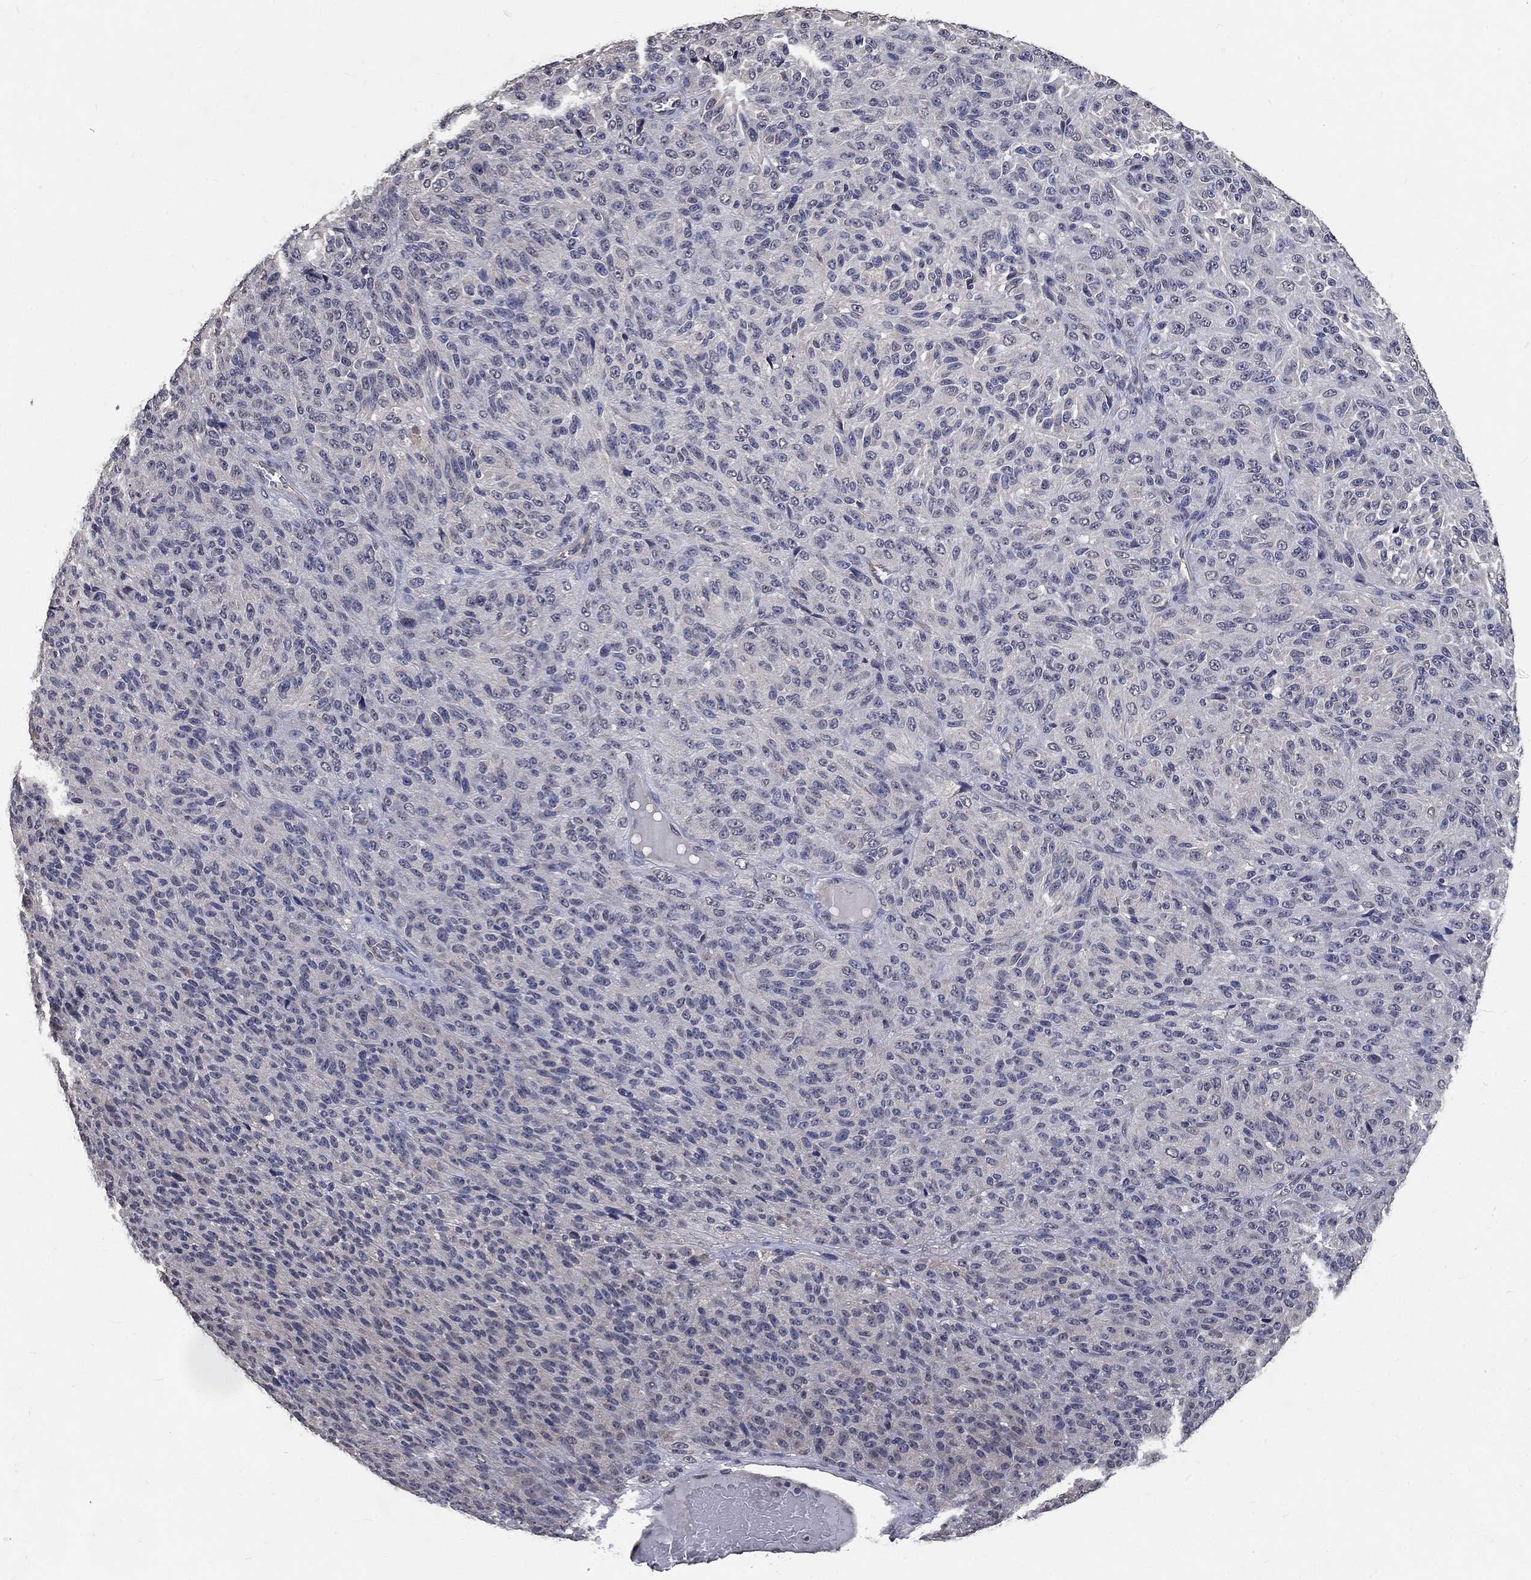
{"staining": {"intensity": "negative", "quantity": "none", "location": "none"}, "tissue": "melanoma", "cell_type": "Tumor cells", "image_type": "cancer", "snomed": [{"axis": "morphology", "description": "Malignant melanoma, Metastatic site"}, {"axis": "topography", "description": "Brain"}], "caption": "Tumor cells show no significant protein staining in malignant melanoma (metastatic site). (Stains: DAB (3,3'-diaminobenzidine) immunohistochemistry with hematoxylin counter stain, Microscopy: brightfield microscopy at high magnification).", "gene": "CHST5", "patient": {"sex": "female", "age": 56}}